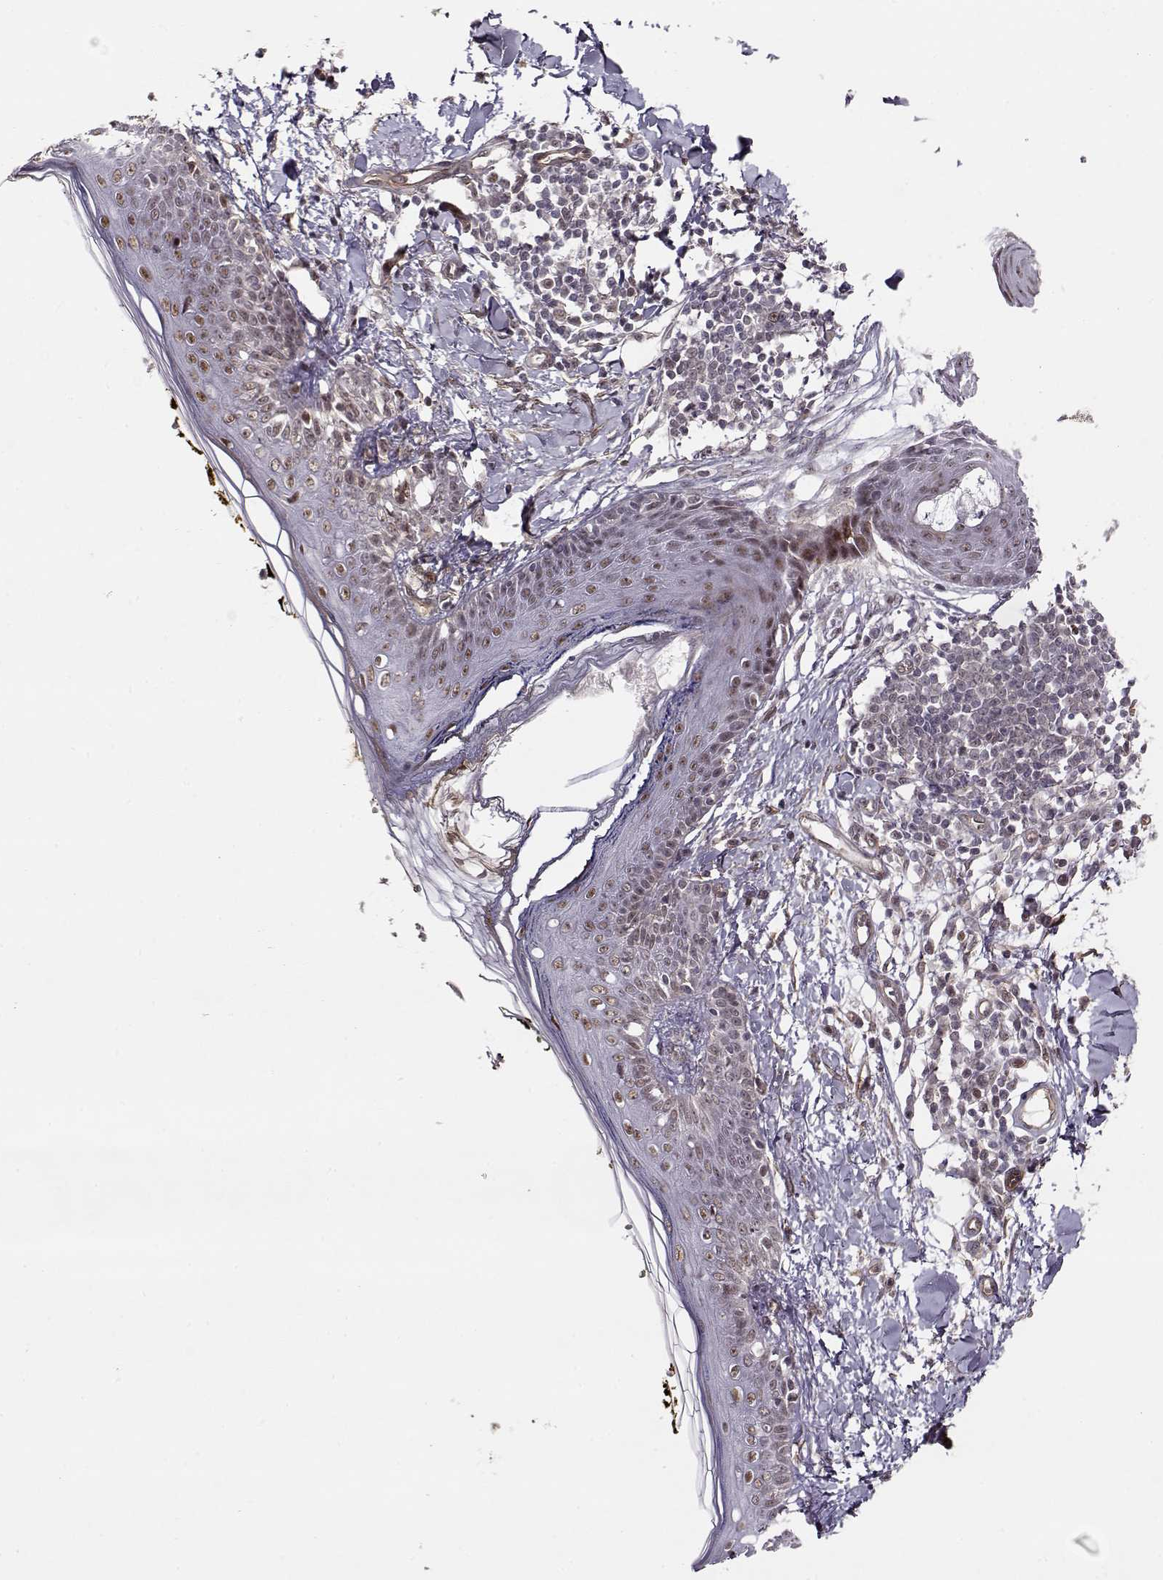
{"staining": {"intensity": "moderate", "quantity": "25%-75%", "location": "cytoplasmic/membranous,nuclear"}, "tissue": "skin", "cell_type": "Fibroblasts", "image_type": "normal", "snomed": [{"axis": "morphology", "description": "Normal tissue, NOS"}, {"axis": "topography", "description": "Skin"}], "caption": "Fibroblasts reveal medium levels of moderate cytoplasmic/membranous,nuclear expression in about 25%-75% of cells in unremarkable human skin. Nuclei are stained in blue.", "gene": "CIR1", "patient": {"sex": "male", "age": 76}}